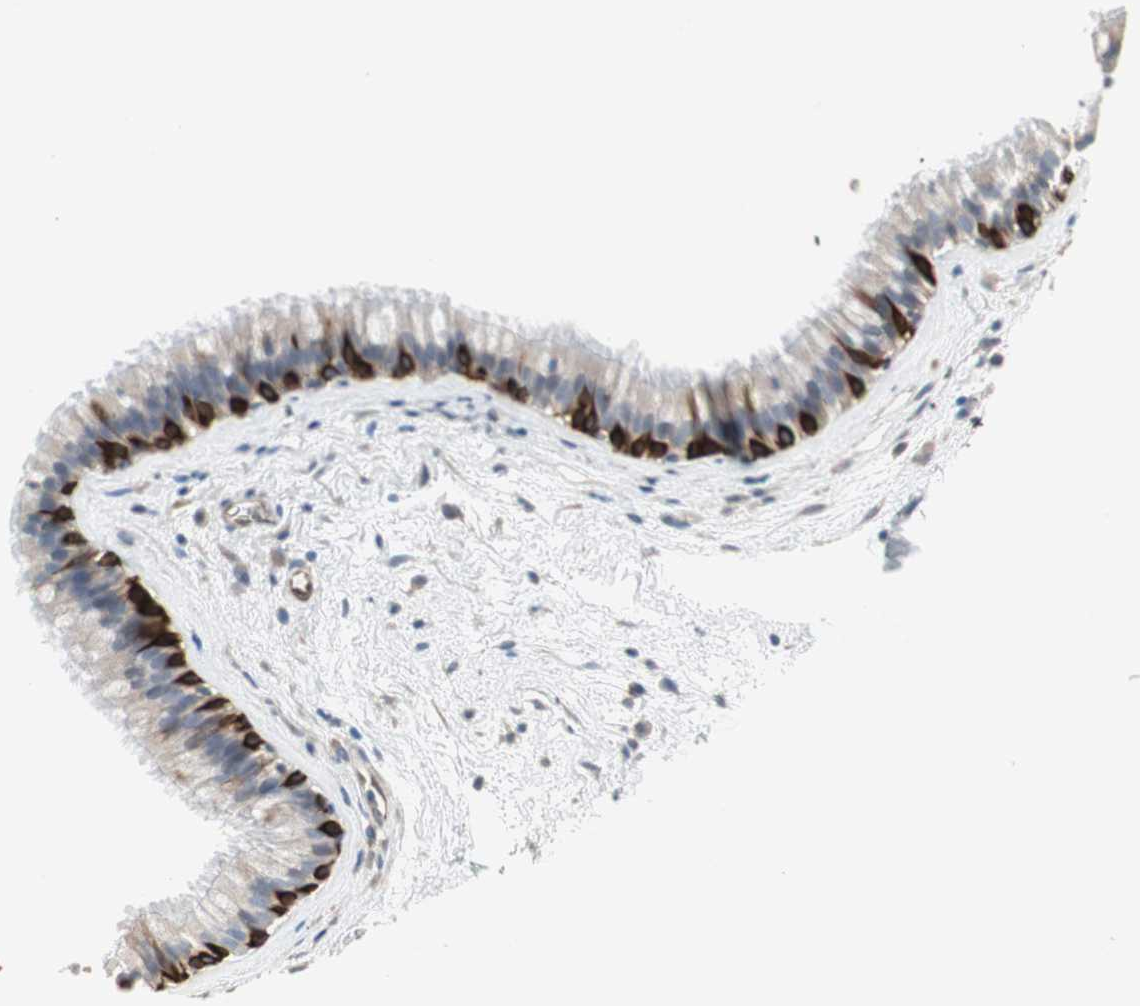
{"staining": {"intensity": "strong", "quantity": "25%-75%", "location": "cytoplasmic/membranous"}, "tissue": "nasopharynx", "cell_type": "Respiratory epithelial cells", "image_type": "normal", "snomed": [{"axis": "morphology", "description": "Normal tissue, NOS"}, {"axis": "morphology", "description": "Inflammation, NOS"}, {"axis": "topography", "description": "Nasopharynx"}], "caption": "Strong cytoplasmic/membranous staining is identified in about 25%-75% of respiratory epithelial cells in unremarkable nasopharynx. (Brightfield microscopy of DAB IHC at high magnification).", "gene": "ZFP36", "patient": {"sex": "male", "age": 48}}